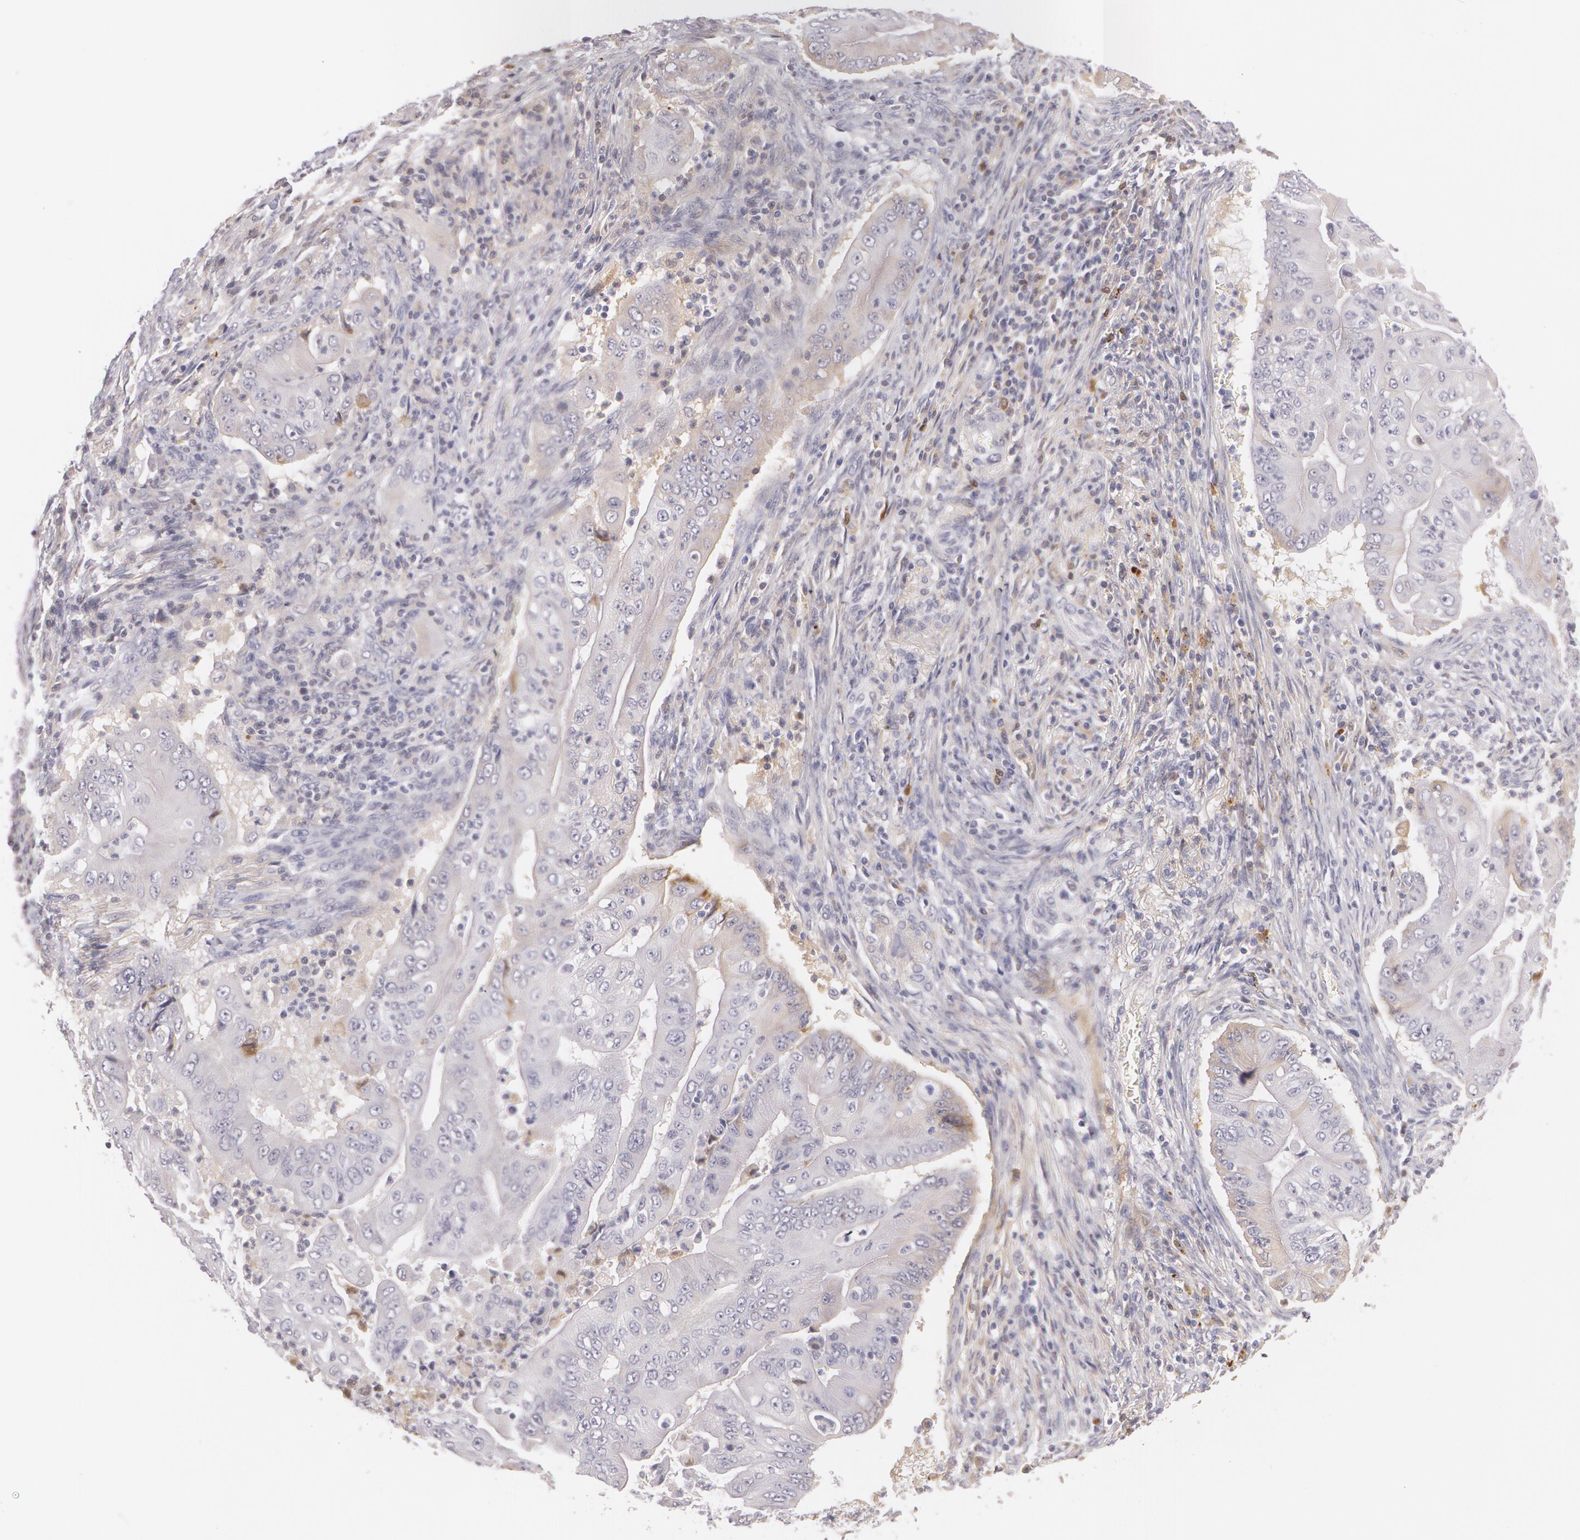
{"staining": {"intensity": "negative", "quantity": "none", "location": "none"}, "tissue": "pancreatic cancer", "cell_type": "Tumor cells", "image_type": "cancer", "snomed": [{"axis": "morphology", "description": "Adenocarcinoma, NOS"}, {"axis": "topography", "description": "Pancreas"}], "caption": "Tumor cells are negative for brown protein staining in pancreatic cancer (adenocarcinoma).", "gene": "LBP", "patient": {"sex": "male", "age": 62}}